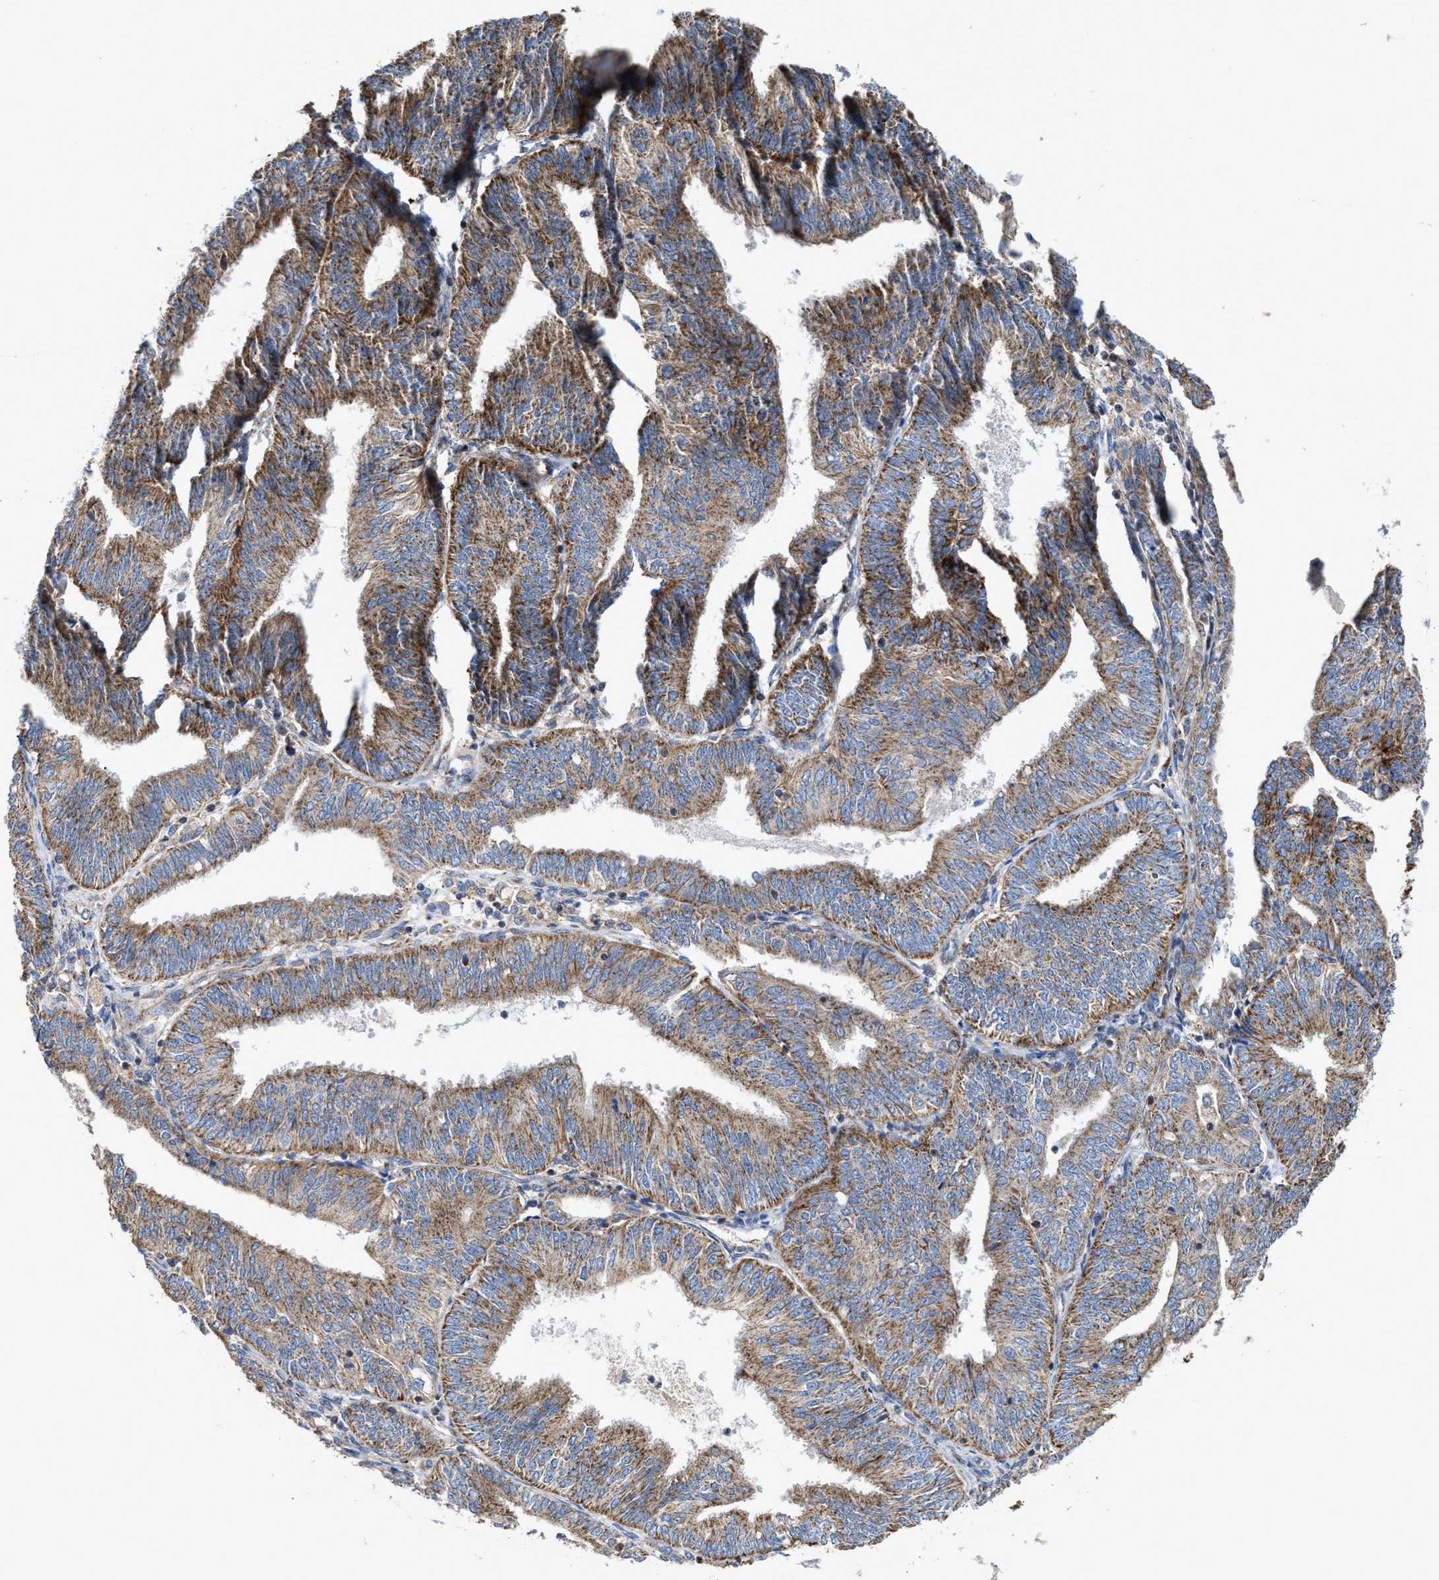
{"staining": {"intensity": "moderate", "quantity": ">75%", "location": "cytoplasmic/membranous"}, "tissue": "endometrial cancer", "cell_type": "Tumor cells", "image_type": "cancer", "snomed": [{"axis": "morphology", "description": "Adenocarcinoma, NOS"}, {"axis": "topography", "description": "Endometrium"}], "caption": "Endometrial cancer (adenocarcinoma) was stained to show a protein in brown. There is medium levels of moderate cytoplasmic/membranous expression in approximately >75% of tumor cells.", "gene": "MECR", "patient": {"sex": "female", "age": 58}}